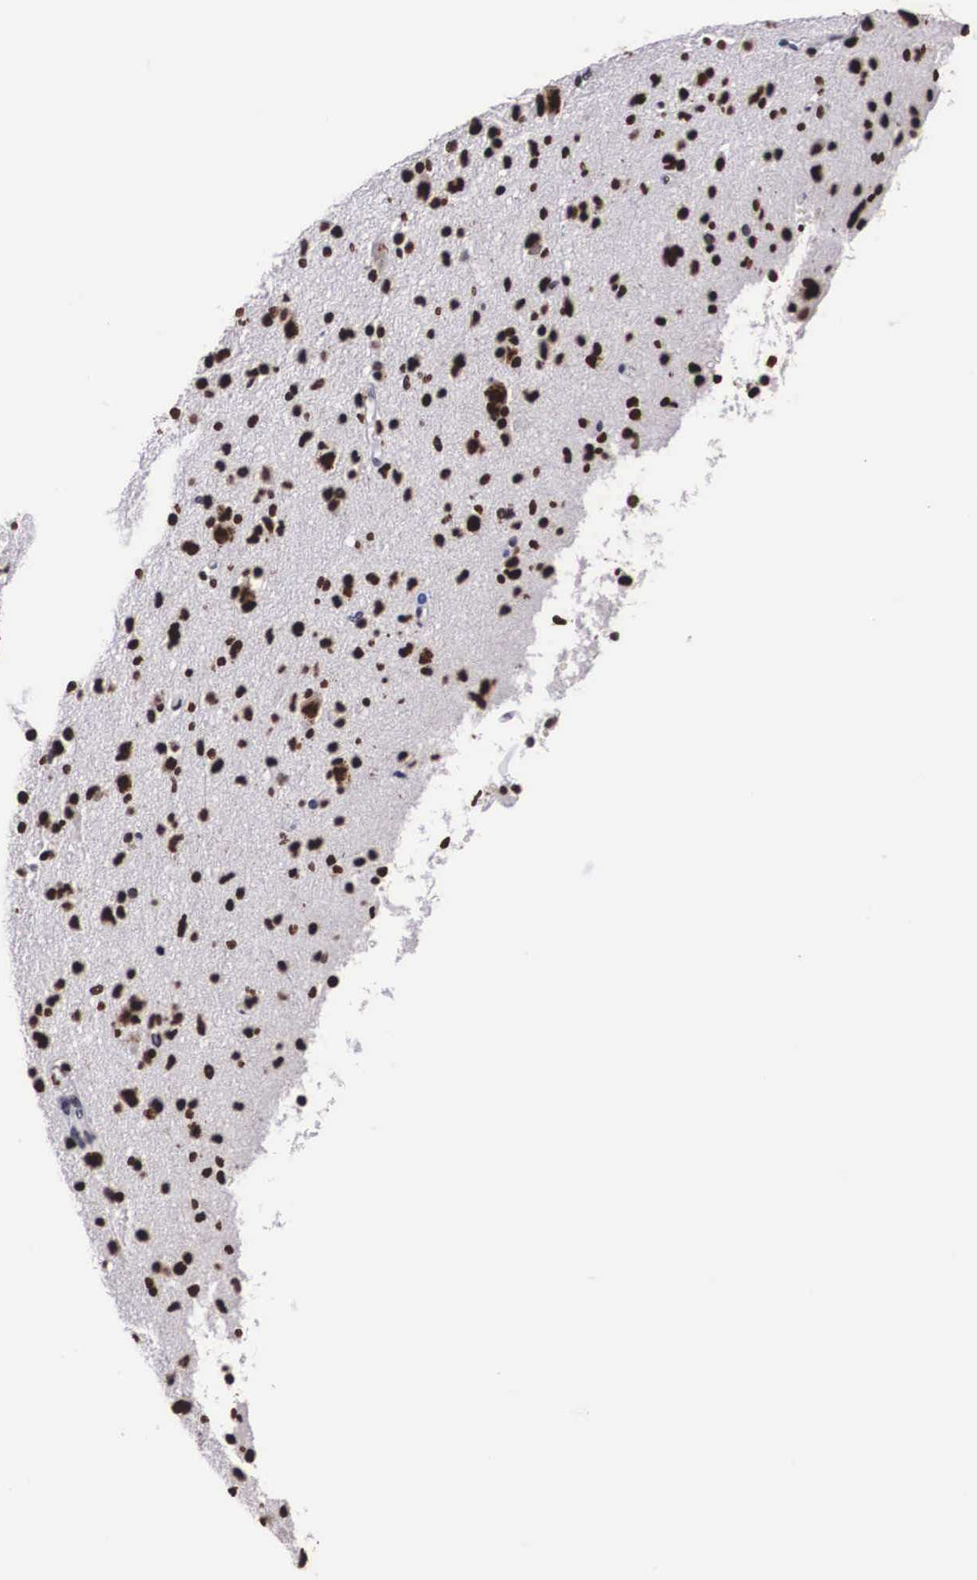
{"staining": {"intensity": "strong", "quantity": "25%-75%", "location": "nuclear"}, "tissue": "glioma", "cell_type": "Tumor cells", "image_type": "cancer", "snomed": [{"axis": "morphology", "description": "Glioma, malignant, Low grade"}, {"axis": "topography", "description": "Brain"}], "caption": "Immunohistochemical staining of malignant glioma (low-grade) displays high levels of strong nuclear protein expression in about 25%-75% of tumor cells. Using DAB (3,3'-diaminobenzidine) (brown) and hematoxylin (blue) stains, captured at high magnification using brightfield microscopy.", "gene": "KHDRBS3", "patient": {"sex": "female", "age": 46}}